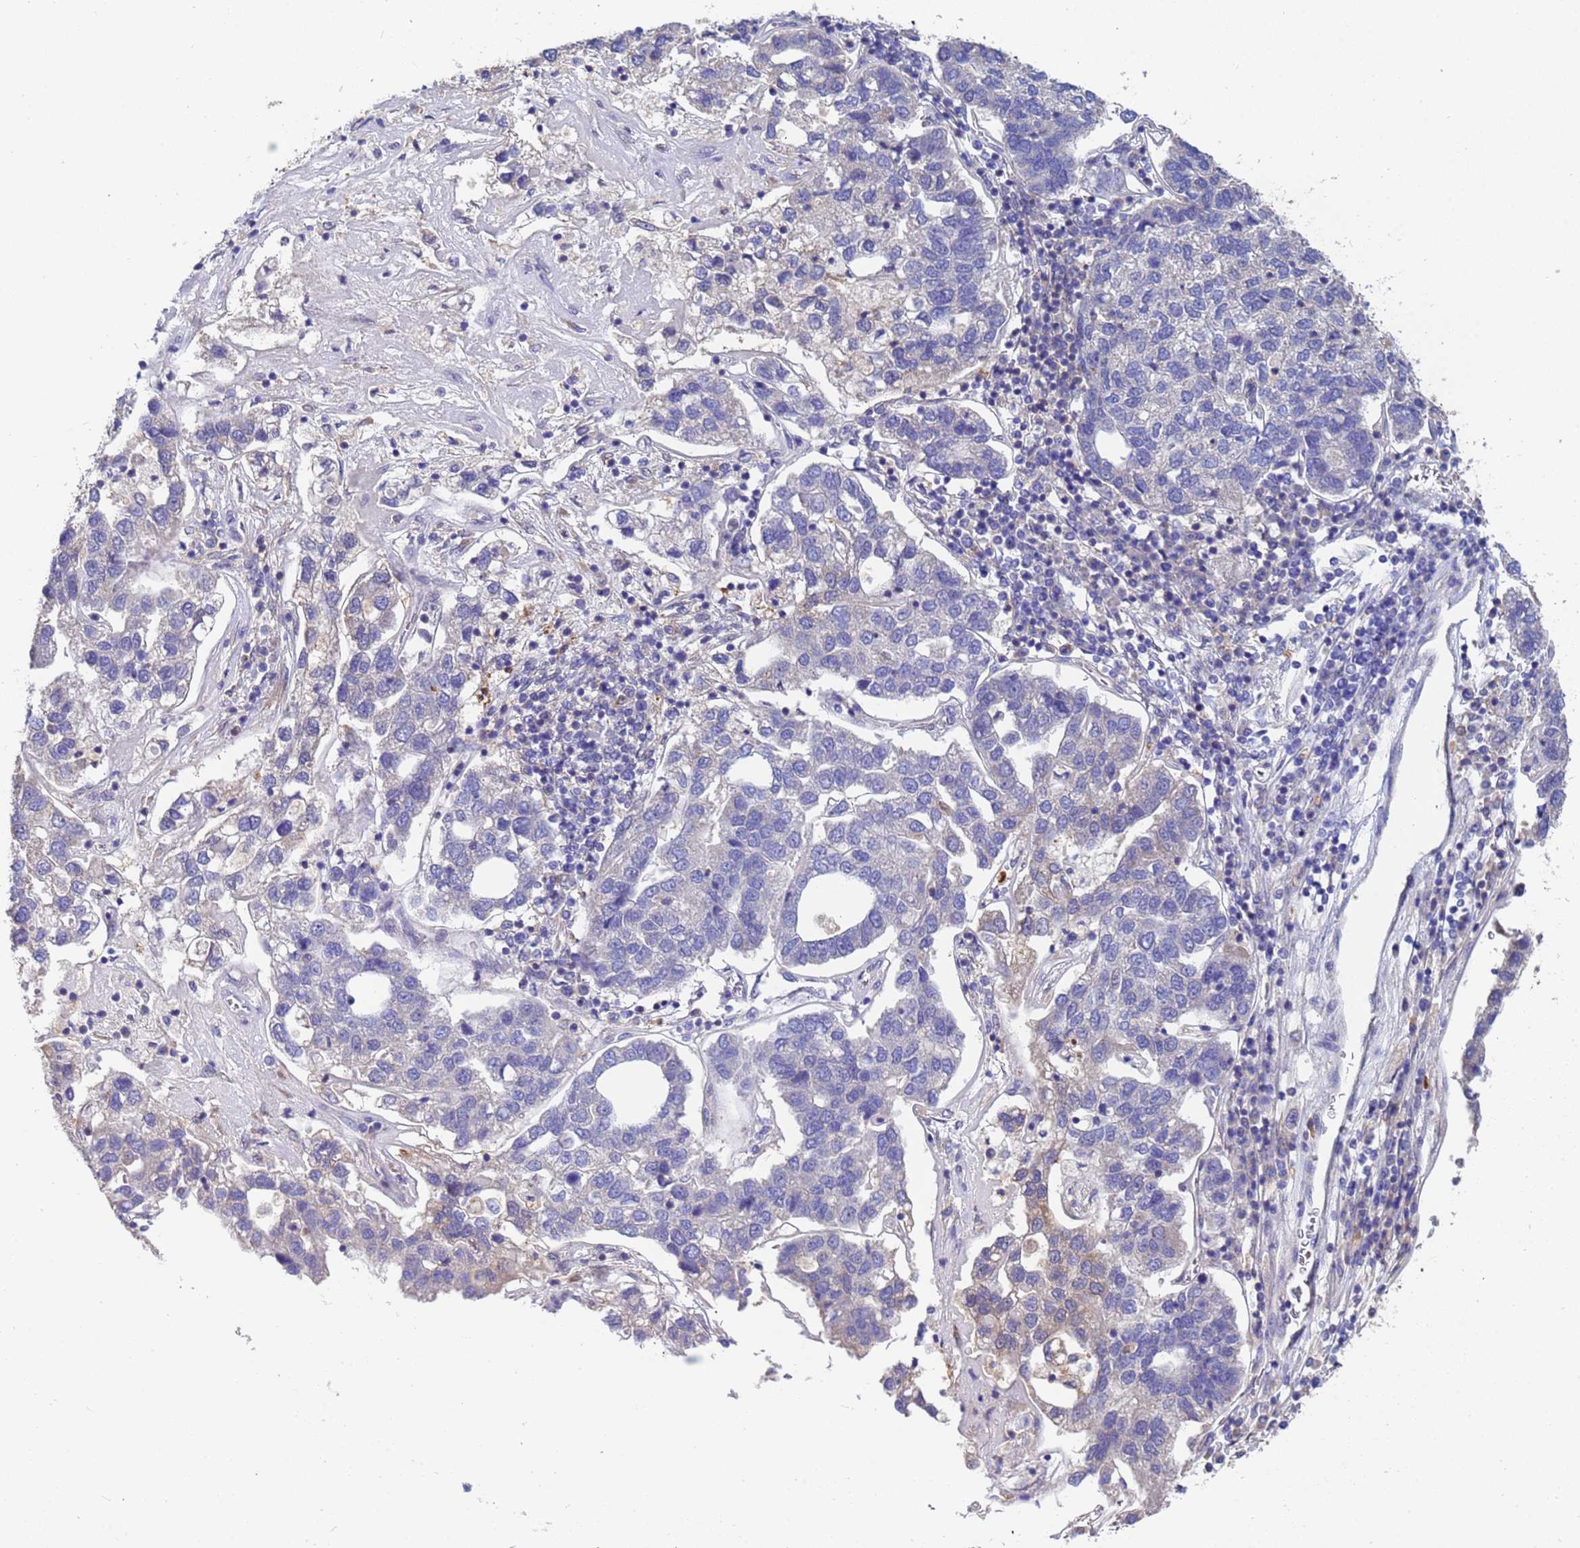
{"staining": {"intensity": "negative", "quantity": "none", "location": "none"}, "tissue": "pancreatic cancer", "cell_type": "Tumor cells", "image_type": "cancer", "snomed": [{"axis": "morphology", "description": "Adenocarcinoma, NOS"}, {"axis": "topography", "description": "Pancreas"}], "caption": "Tumor cells are negative for brown protein staining in pancreatic cancer (adenocarcinoma).", "gene": "TTLL11", "patient": {"sex": "female", "age": 61}}